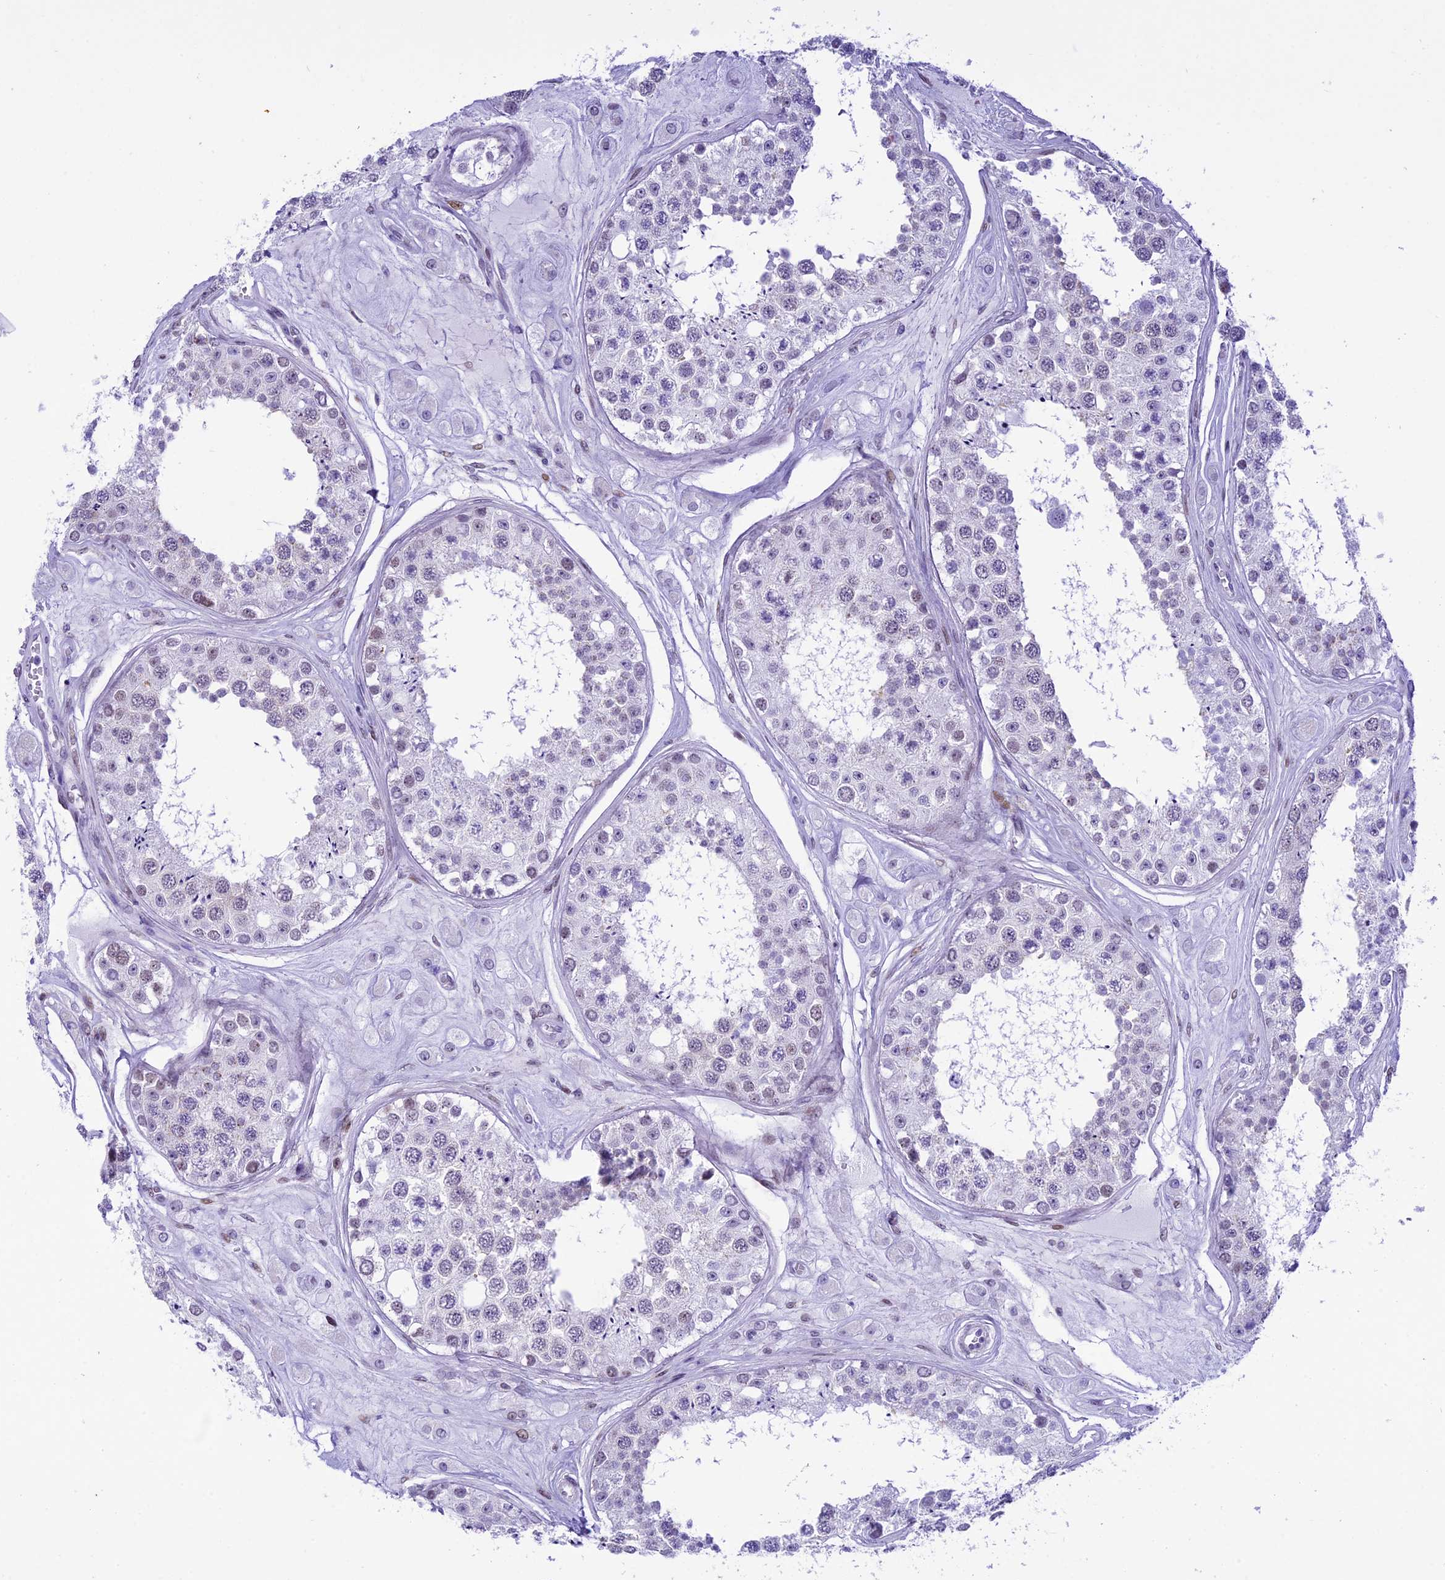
{"staining": {"intensity": "moderate", "quantity": "<25%", "location": "nuclear"}, "tissue": "testis", "cell_type": "Cells in seminiferous ducts", "image_type": "normal", "snomed": [{"axis": "morphology", "description": "Normal tissue, NOS"}, {"axis": "topography", "description": "Testis"}], "caption": "Normal testis demonstrates moderate nuclear expression in about <25% of cells in seminiferous ducts.", "gene": "RPS6KB1", "patient": {"sex": "male", "age": 25}}